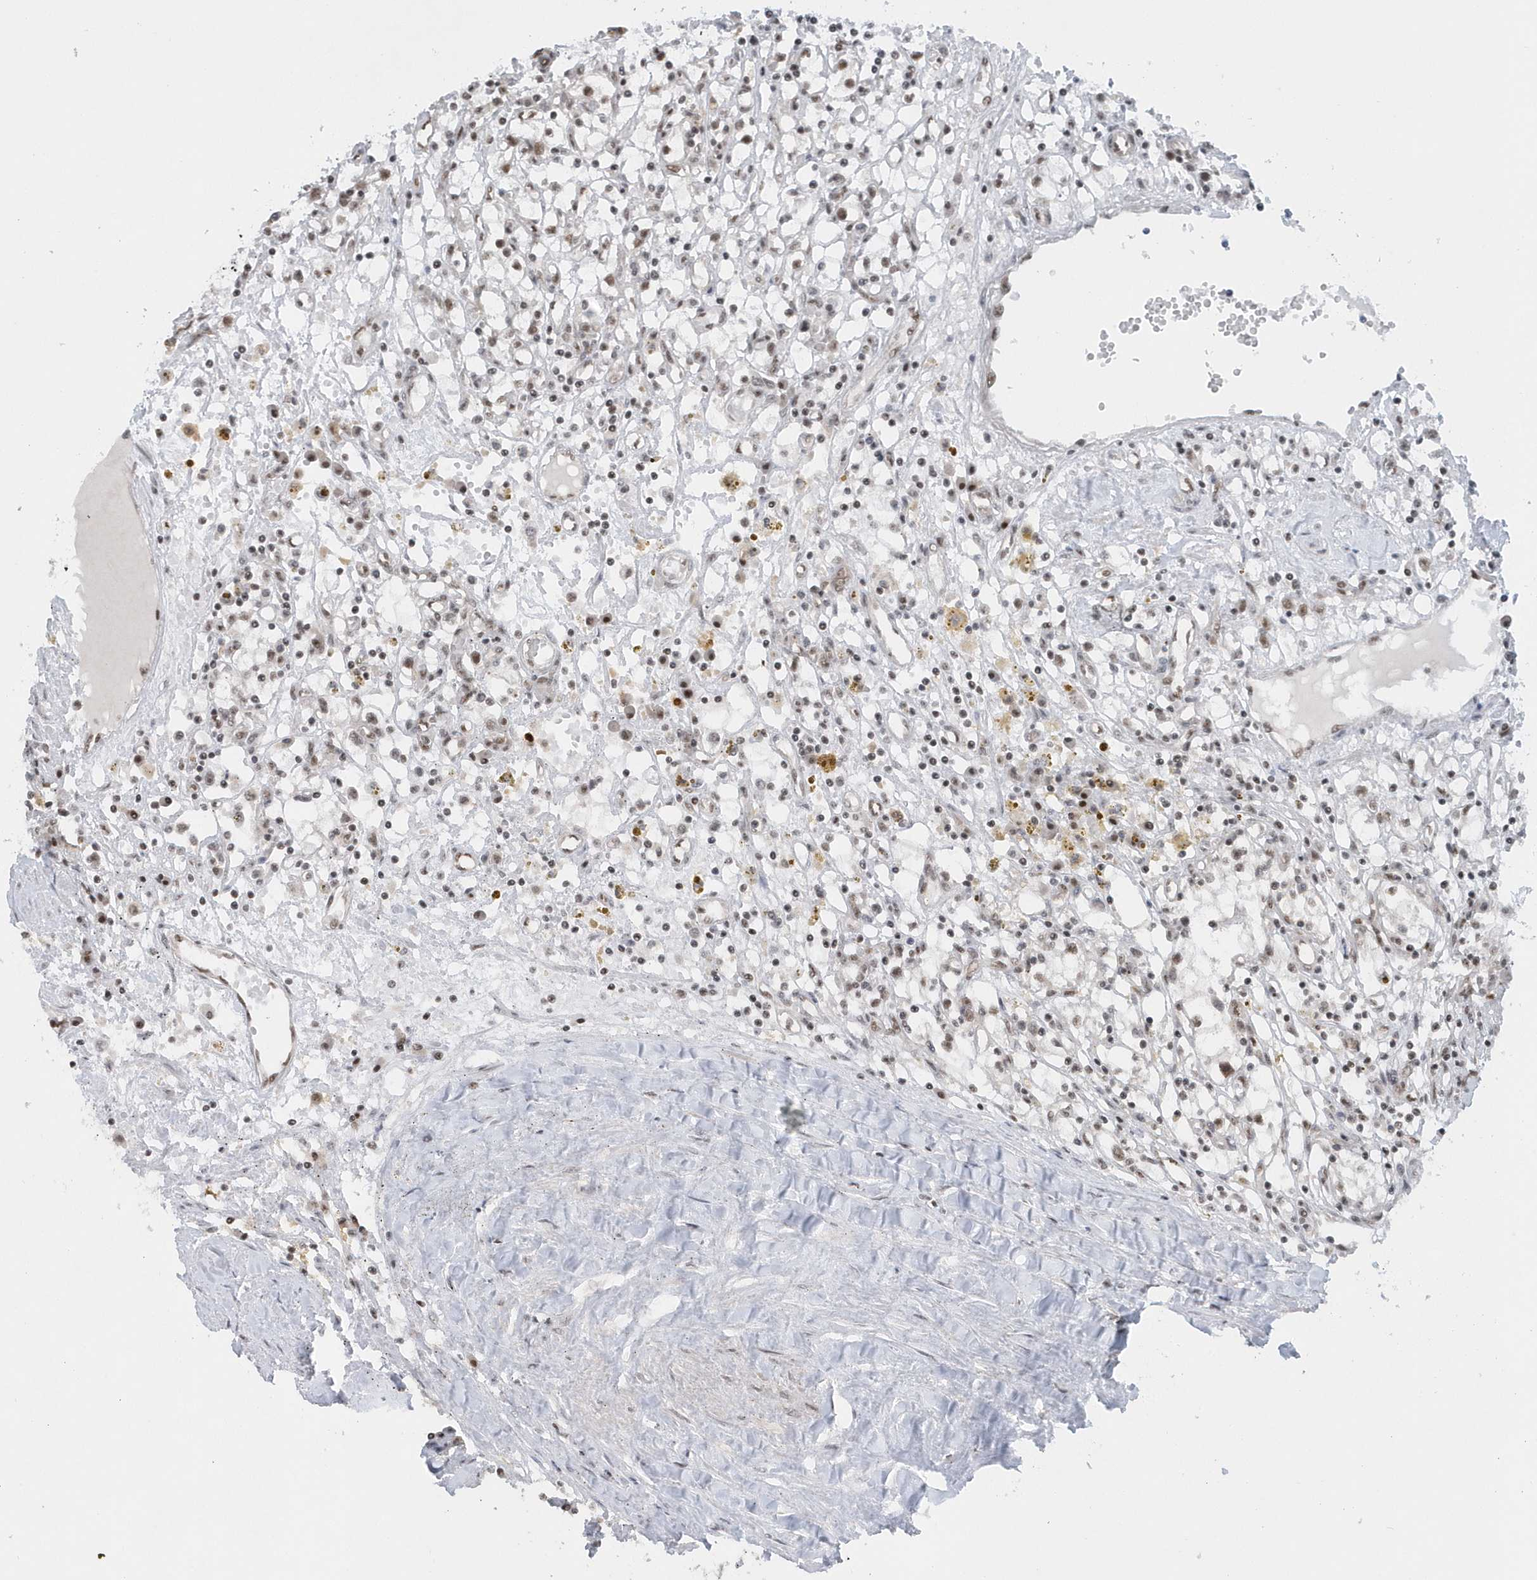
{"staining": {"intensity": "weak", "quantity": ">75%", "location": "nuclear"}, "tissue": "renal cancer", "cell_type": "Tumor cells", "image_type": "cancer", "snomed": [{"axis": "morphology", "description": "Adenocarcinoma, NOS"}, {"axis": "topography", "description": "Kidney"}], "caption": "Immunohistochemistry of human adenocarcinoma (renal) demonstrates low levels of weak nuclear expression in approximately >75% of tumor cells.", "gene": "SEPHS1", "patient": {"sex": "male", "age": 56}}